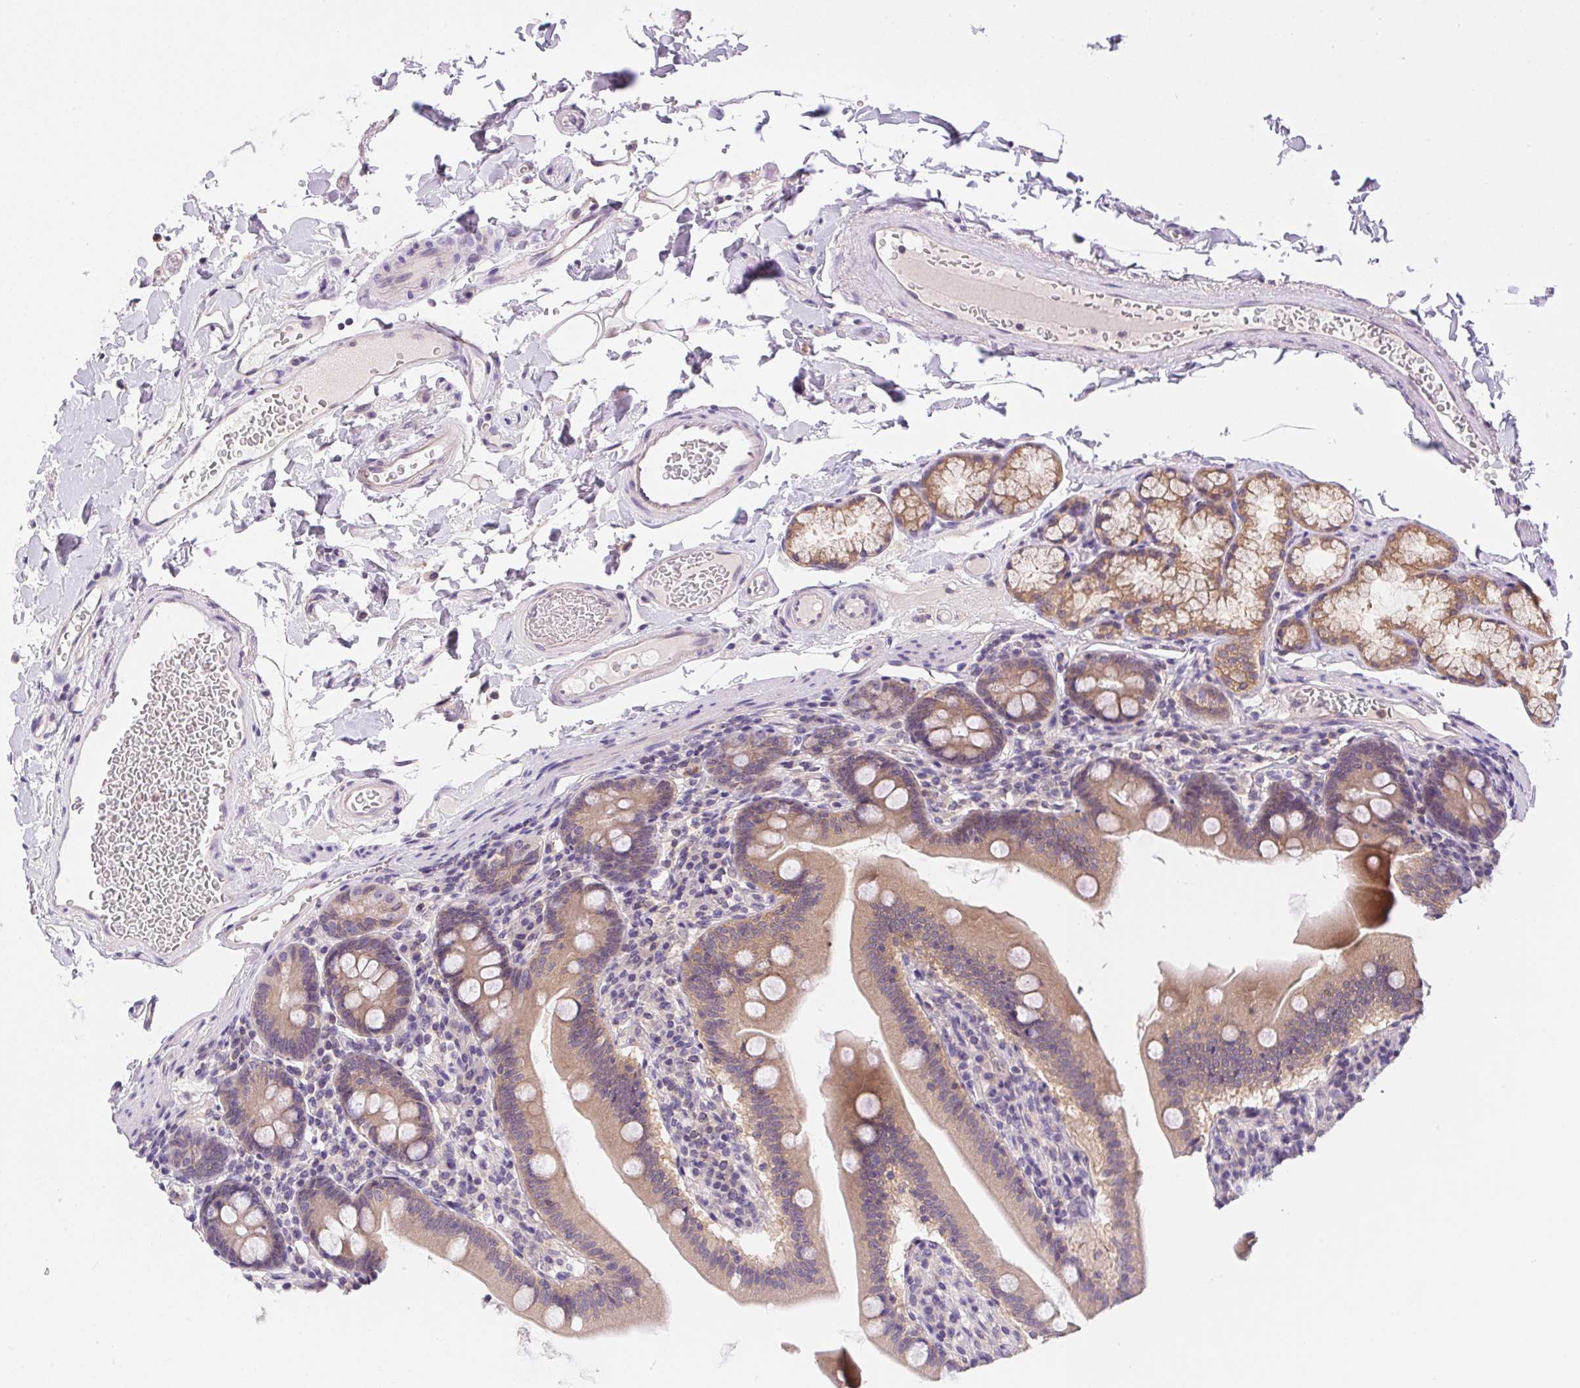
{"staining": {"intensity": "moderate", "quantity": "25%-75%", "location": "cytoplasmic/membranous"}, "tissue": "duodenum", "cell_type": "Glandular cells", "image_type": "normal", "snomed": [{"axis": "morphology", "description": "Normal tissue, NOS"}, {"axis": "topography", "description": "Duodenum"}], "caption": "The micrograph reveals a brown stain indicating the presence of a protein in the cytoplasmic/membranous of glandular cells in duodenum. (Stains: DAB (3,3'-diaminobenzidine) in brown, nuclei in blue, Microscopy: brightfield microscopy at high magnification).", "gene": "PRKAA1", "patient": {"sex": "female", "age": 67}}